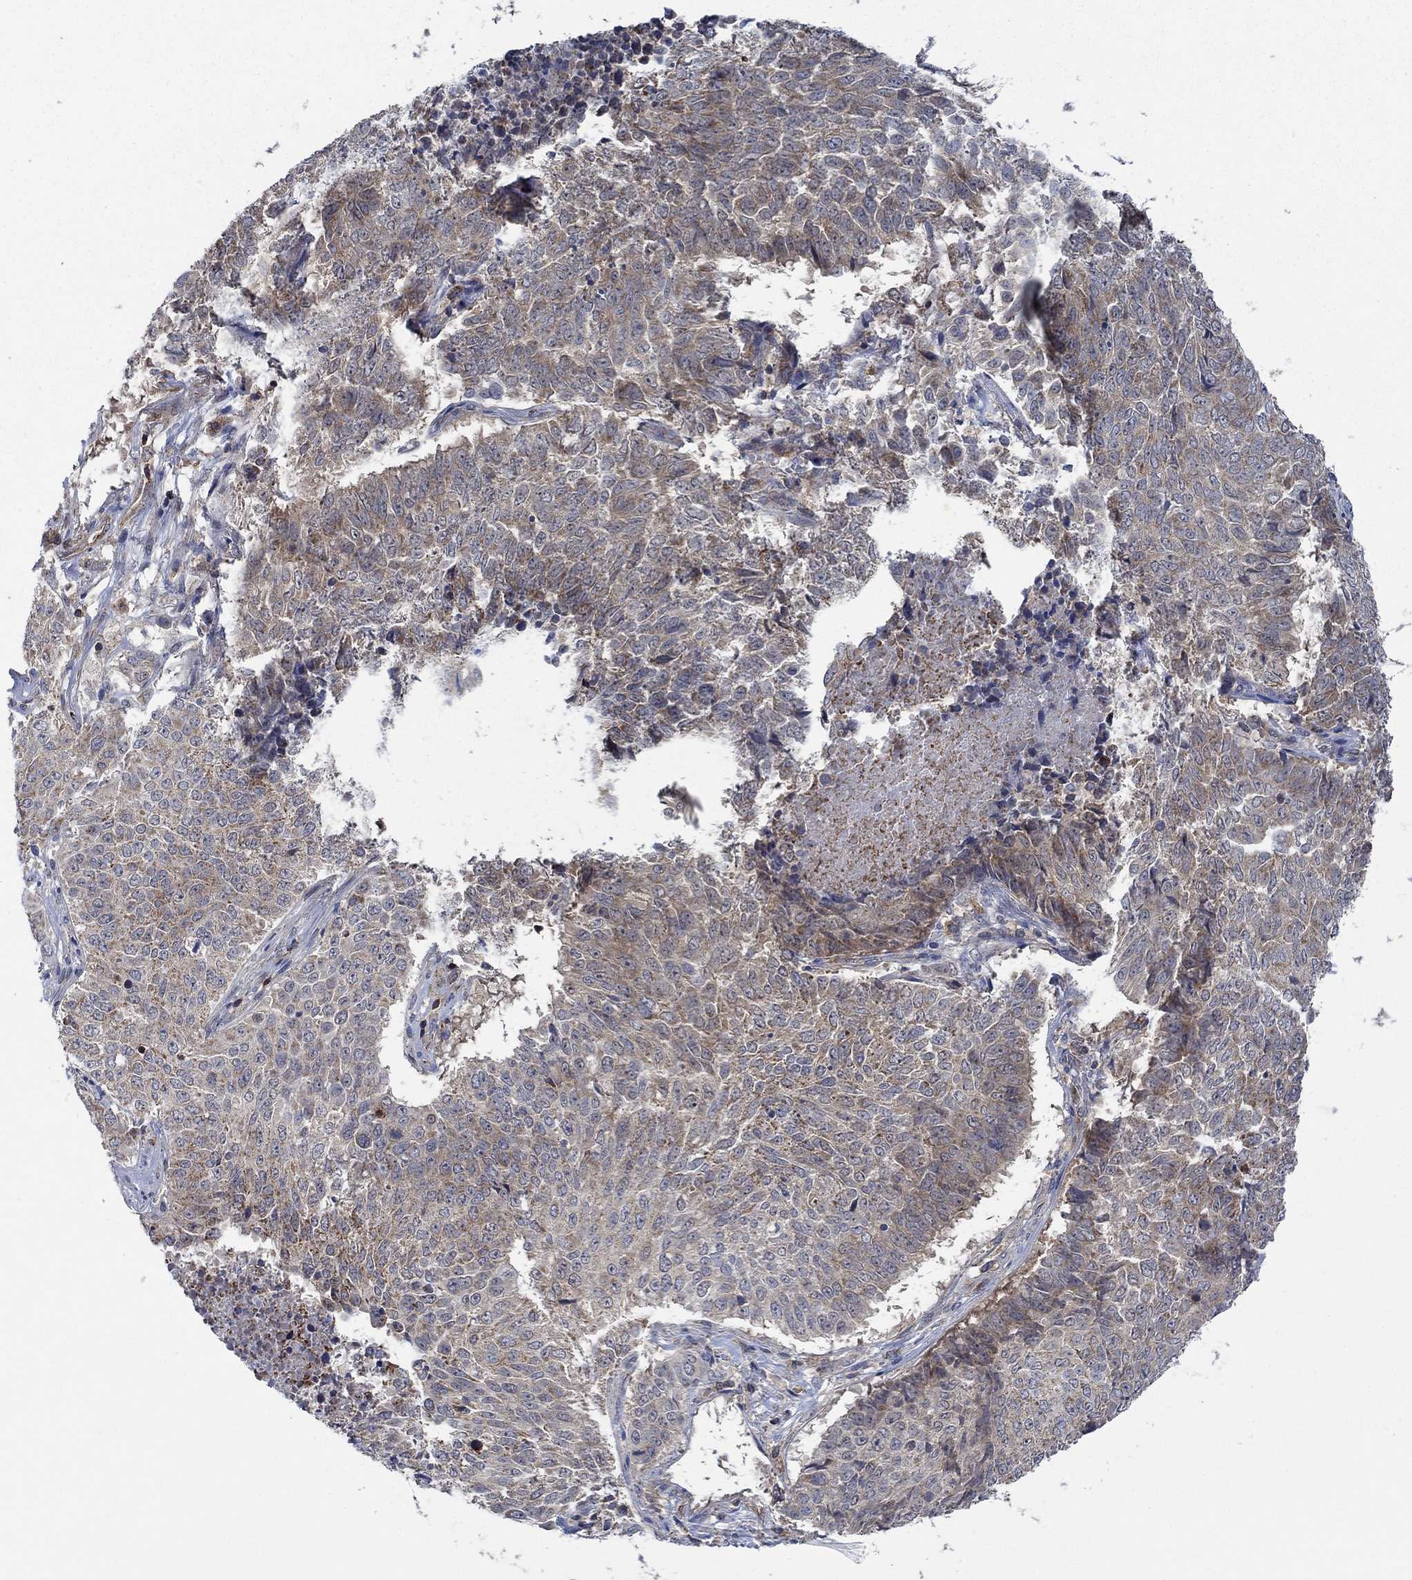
{"staining": {"intensity": "weak", "quantity": ">75%", "location": "cytoplasmic/membranous"}, "tissue": "lung cancer", "cell_type": "Tumor cells", "image_type": "cancer", "snomed": [{"axis": "morphology", "description": "Squamous cell carcinoma, NOS"}, {"axis": "topography", "description": "Lung"}], "caption": "Protein expression analysis of lung squamous cell carcinoma demonstrates weak cytoplasmic/membranous staining in approximately >75% of tumor cells. The staining is performed using DAB (3,3'-diaminobenzidine) brown chromogen to label protein expression. The nuclei are counter-stained blue using hematoxylin.", "gene": "STXBP6", "patient": {"sex": "male", "age": 64}}